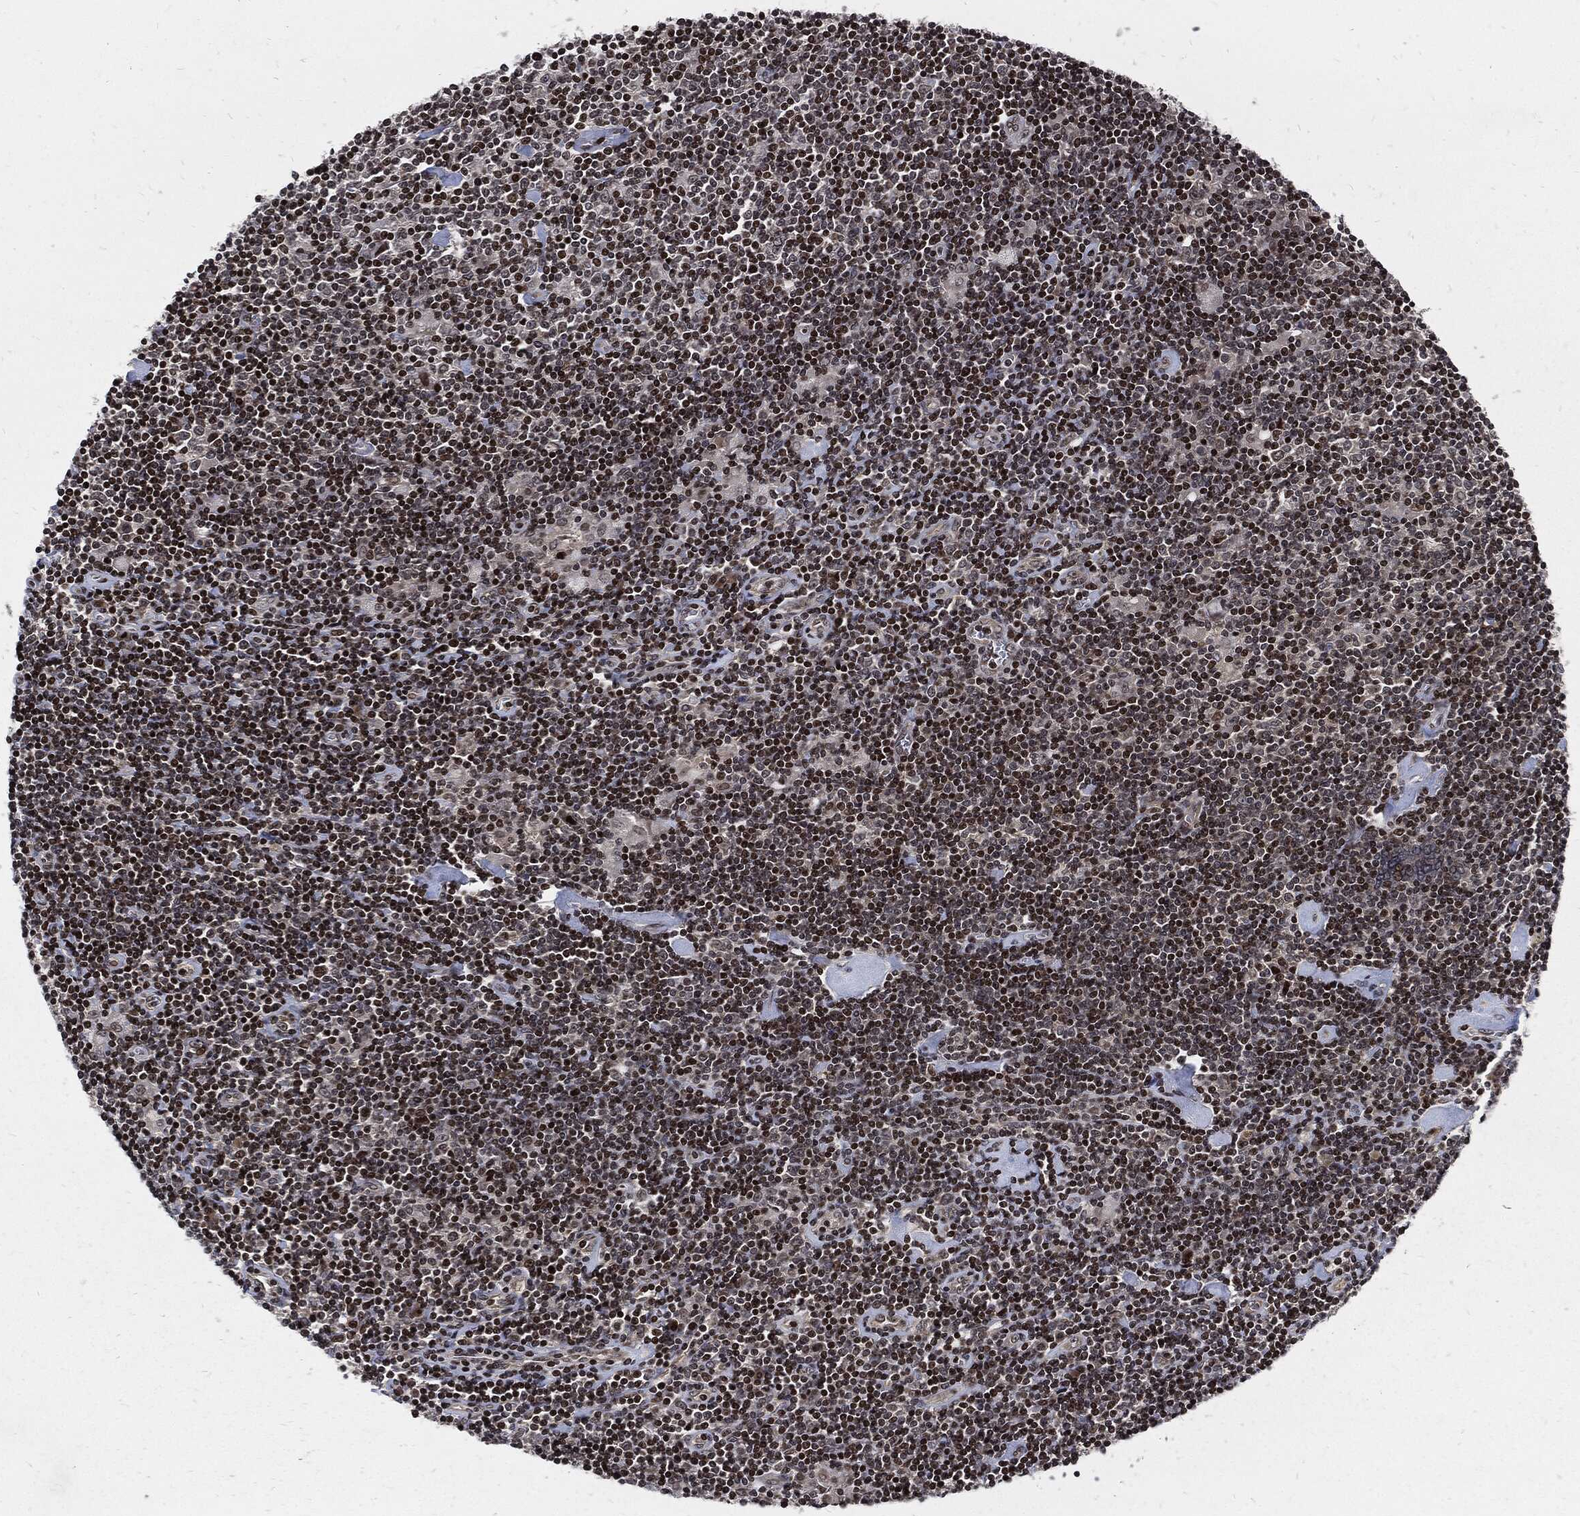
{"staining": {"intensity": "negative", "quantity": "none", "location": "none"}, "tissue": "lymphoma", "cell_type": "Tumor cells", "image_type": "cancer", "snomed": [{"axis": "morphology", "description": "Hodgkin's disease, NOS"}, {"axis": "topography", "description": "Lymph node"}], "caption": "Tumor cells show no significant protein expression in Hodgkin's disease.", "gene": "ZNF775", "patient": {"sex": "male", "age": 40}}